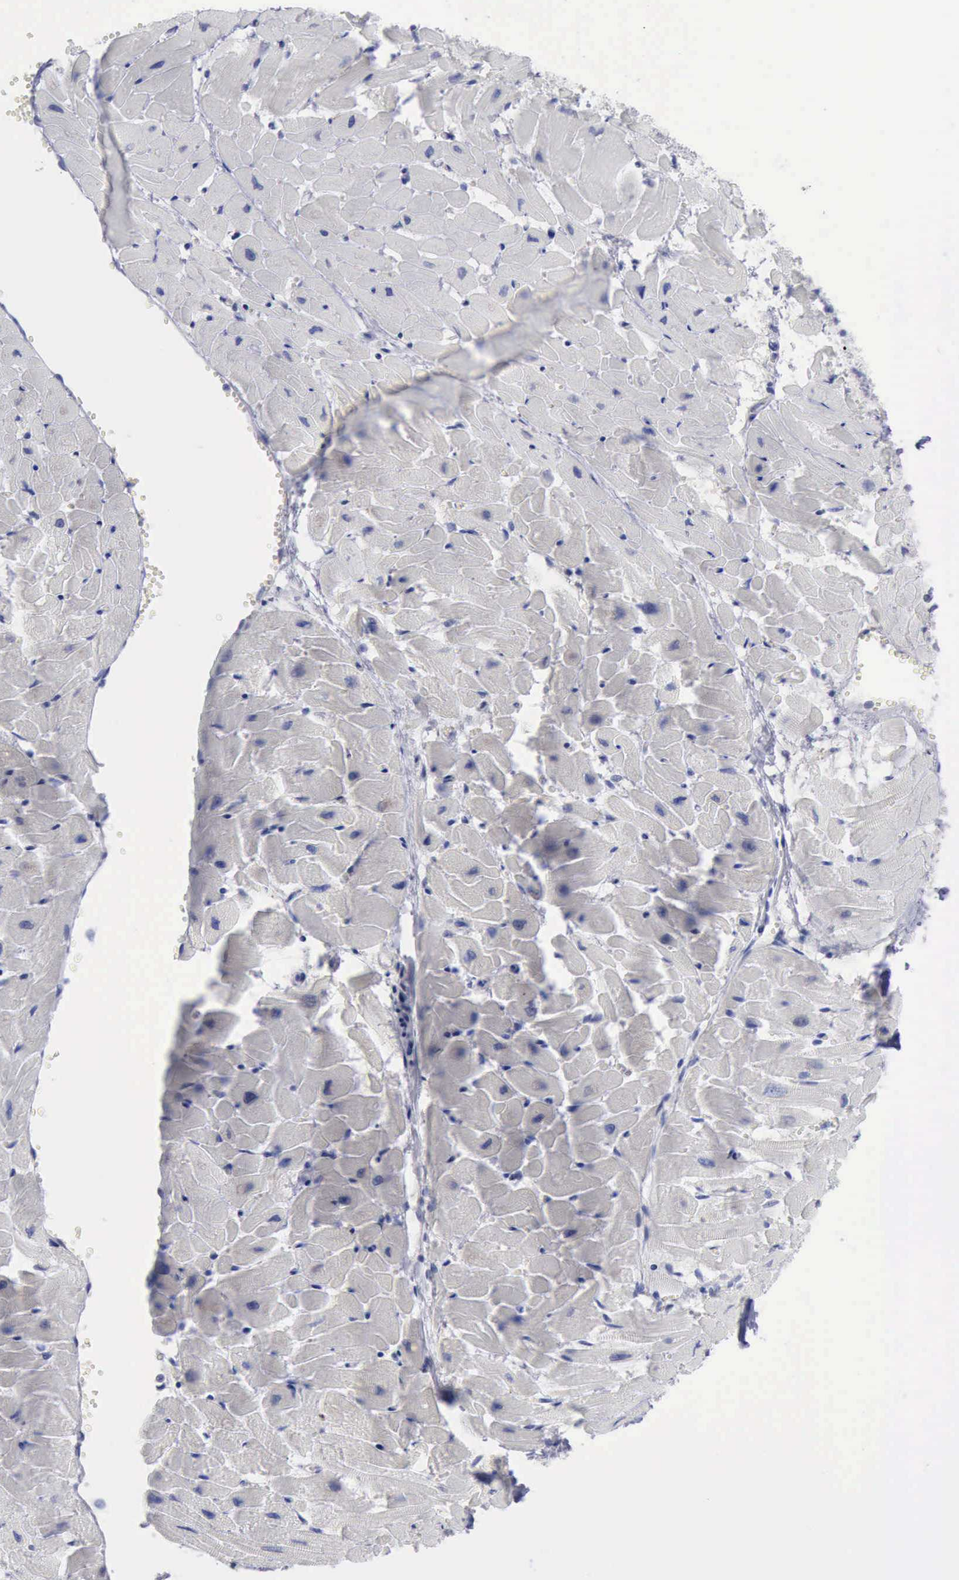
{"staining": {"intensity": "negative", "quantity": "none", "location": "none"}, "tissue": "heart muscle", "cell_type": "Cardiomyocytes", "image_type": "normal", "snomed": [{"axis": "morphology", "description": "Normal tissue, NOS"}, {"axis": "topography", "description": "Heart"}], "caption": "An immunohistochemistry micrograph of unremarkable heart muscle is shown. There is no staining in cardiomyocytes of heart muscle.", "gene": "SATB2", "patient": {"sex": "female", "age": 19}}